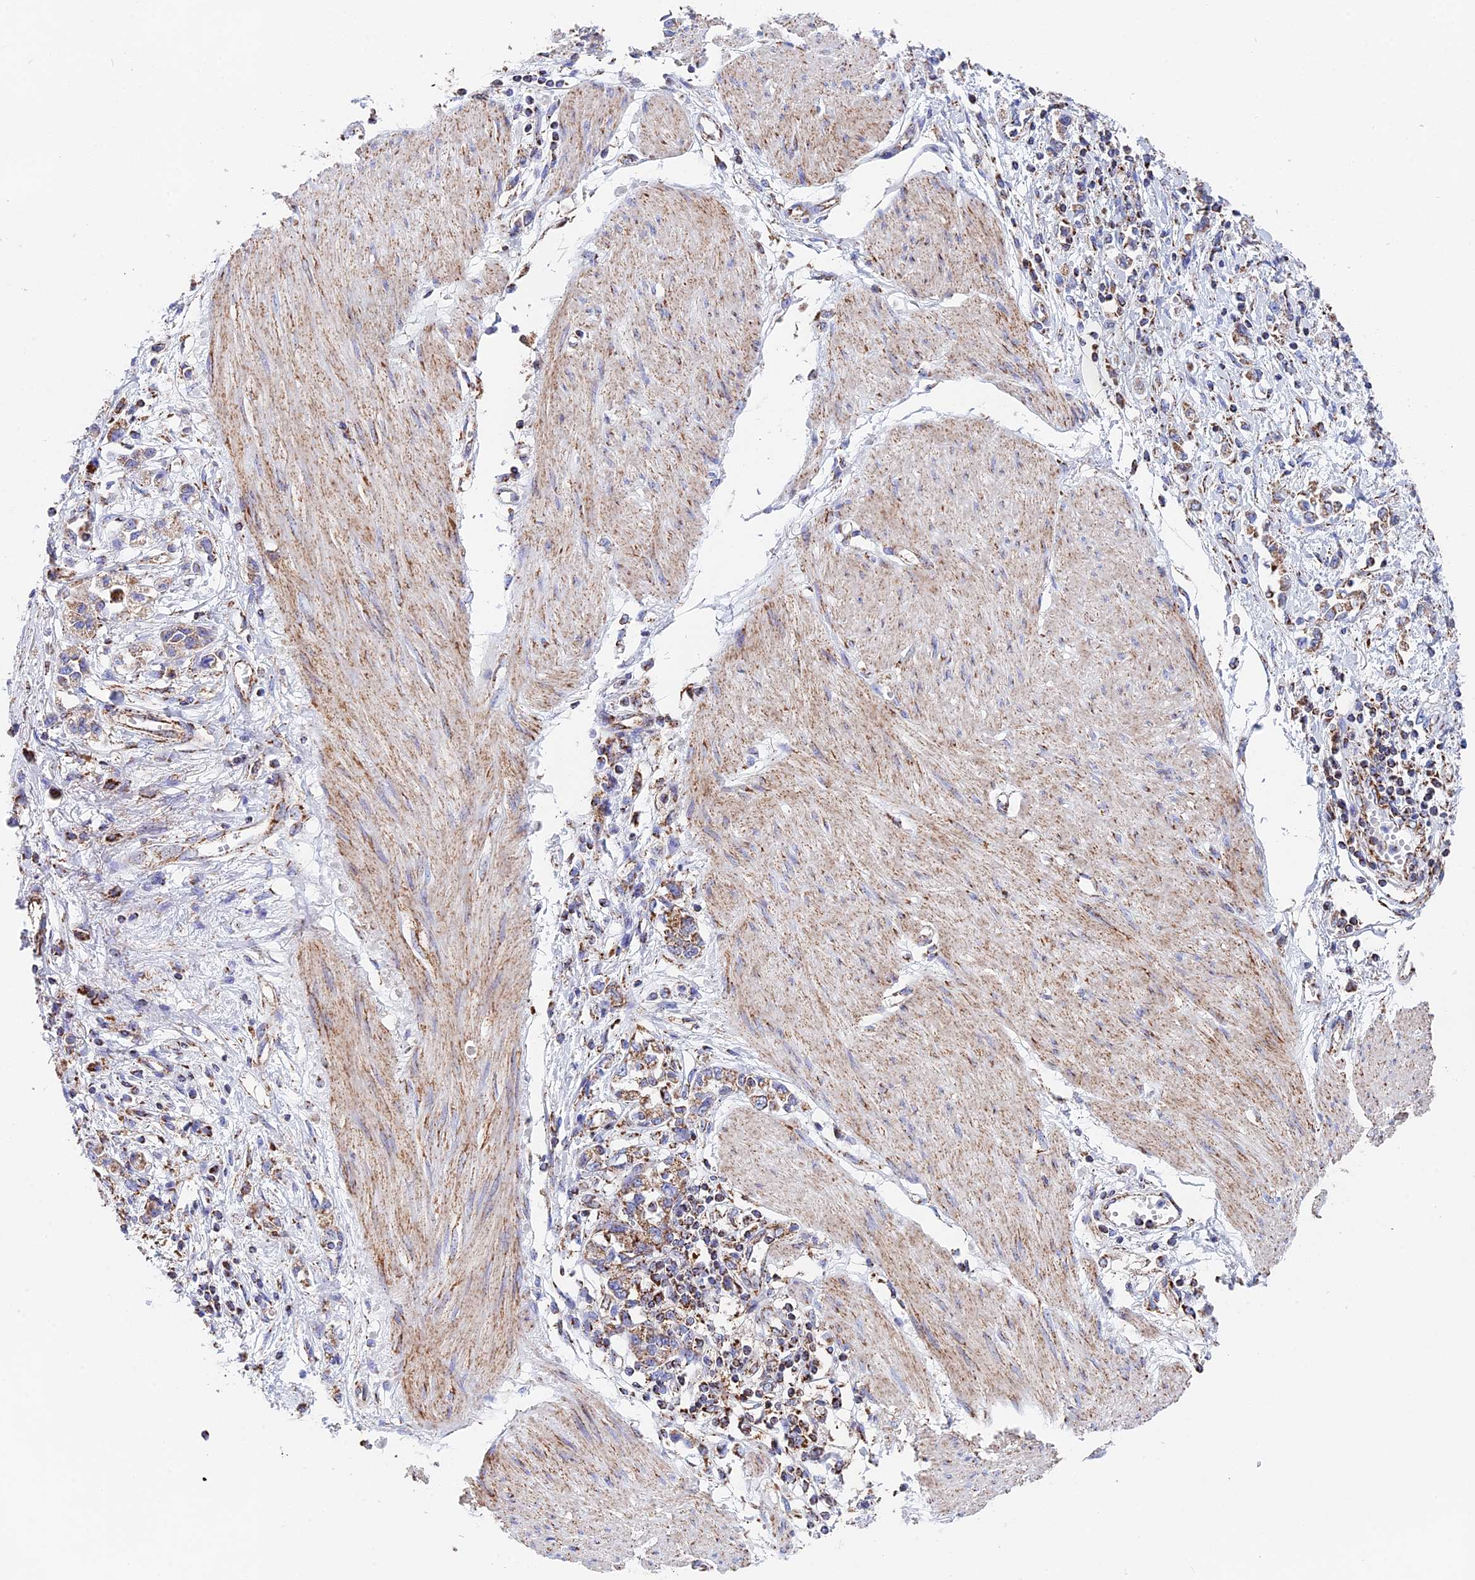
{"staining": {"intensity": "moderate", "quantity": "25%-75%", "location": "cytoplasmic/membranous"}, "tissue": "stomach cancer", "cell_type": "Tumor cells", "image_type": "cancer", "snomed": [{"axis": "morphology", "description": "Adenocarcinoma, NOS"}, {"axis": "topography", "description": "Stomach"}], "caption": "Protein staining exhibits moderate cytoplasmic/membranous staining in about 25%-75% of tumor cells in stomach cancer. (DAB (3,3'-diaminobenzidine) IHC with brightfield microscopy, high magnification).", "gene": "NDUFA5", "patient": {"sex": "female", "age": 76}}